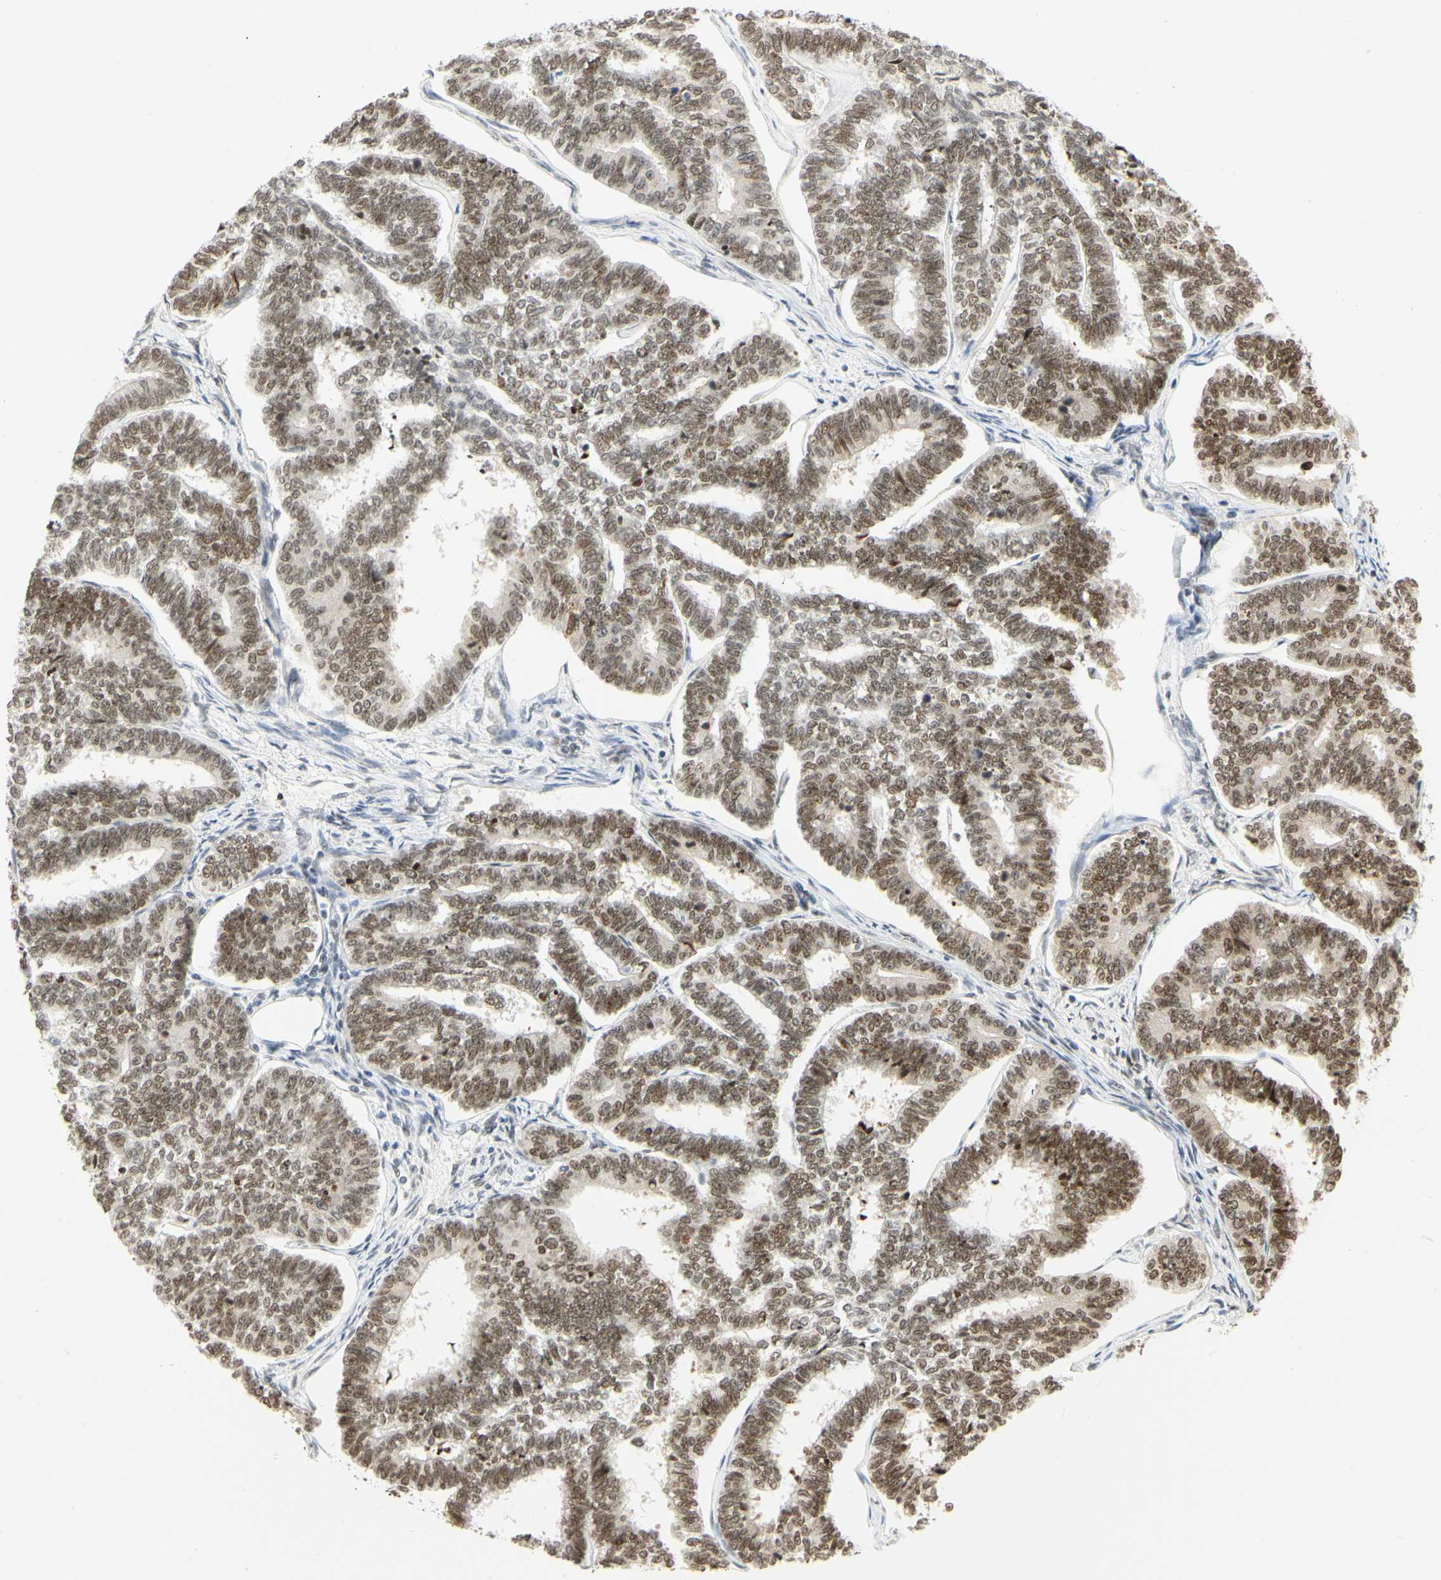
{"staining": {"intensity": "moderate", "quantity": ">75%", "location": "nuclear"}, "tissue": "endometrial cancer", "cell_type": "Tumor cells", "image_type": "cancer", "snomed": [{"axis": "morphology", "description": "Adenocarcinoma, NOS"}, {"axis": "topography", "description": "Endometrium"}], "caption": "An immunohistochemistry image of tumor tissue is shown. Protein staining in brown highlights moderate nuclear positivity in endometrial adenocarcinoma within tumor cells. The protein is stained brown, and the nuclei are stained in blue (DAB IHC with brightfield microscopy, high magnification).", "gene": "ZSCAN16", "patient": {"sex": "female", "age": 70}}